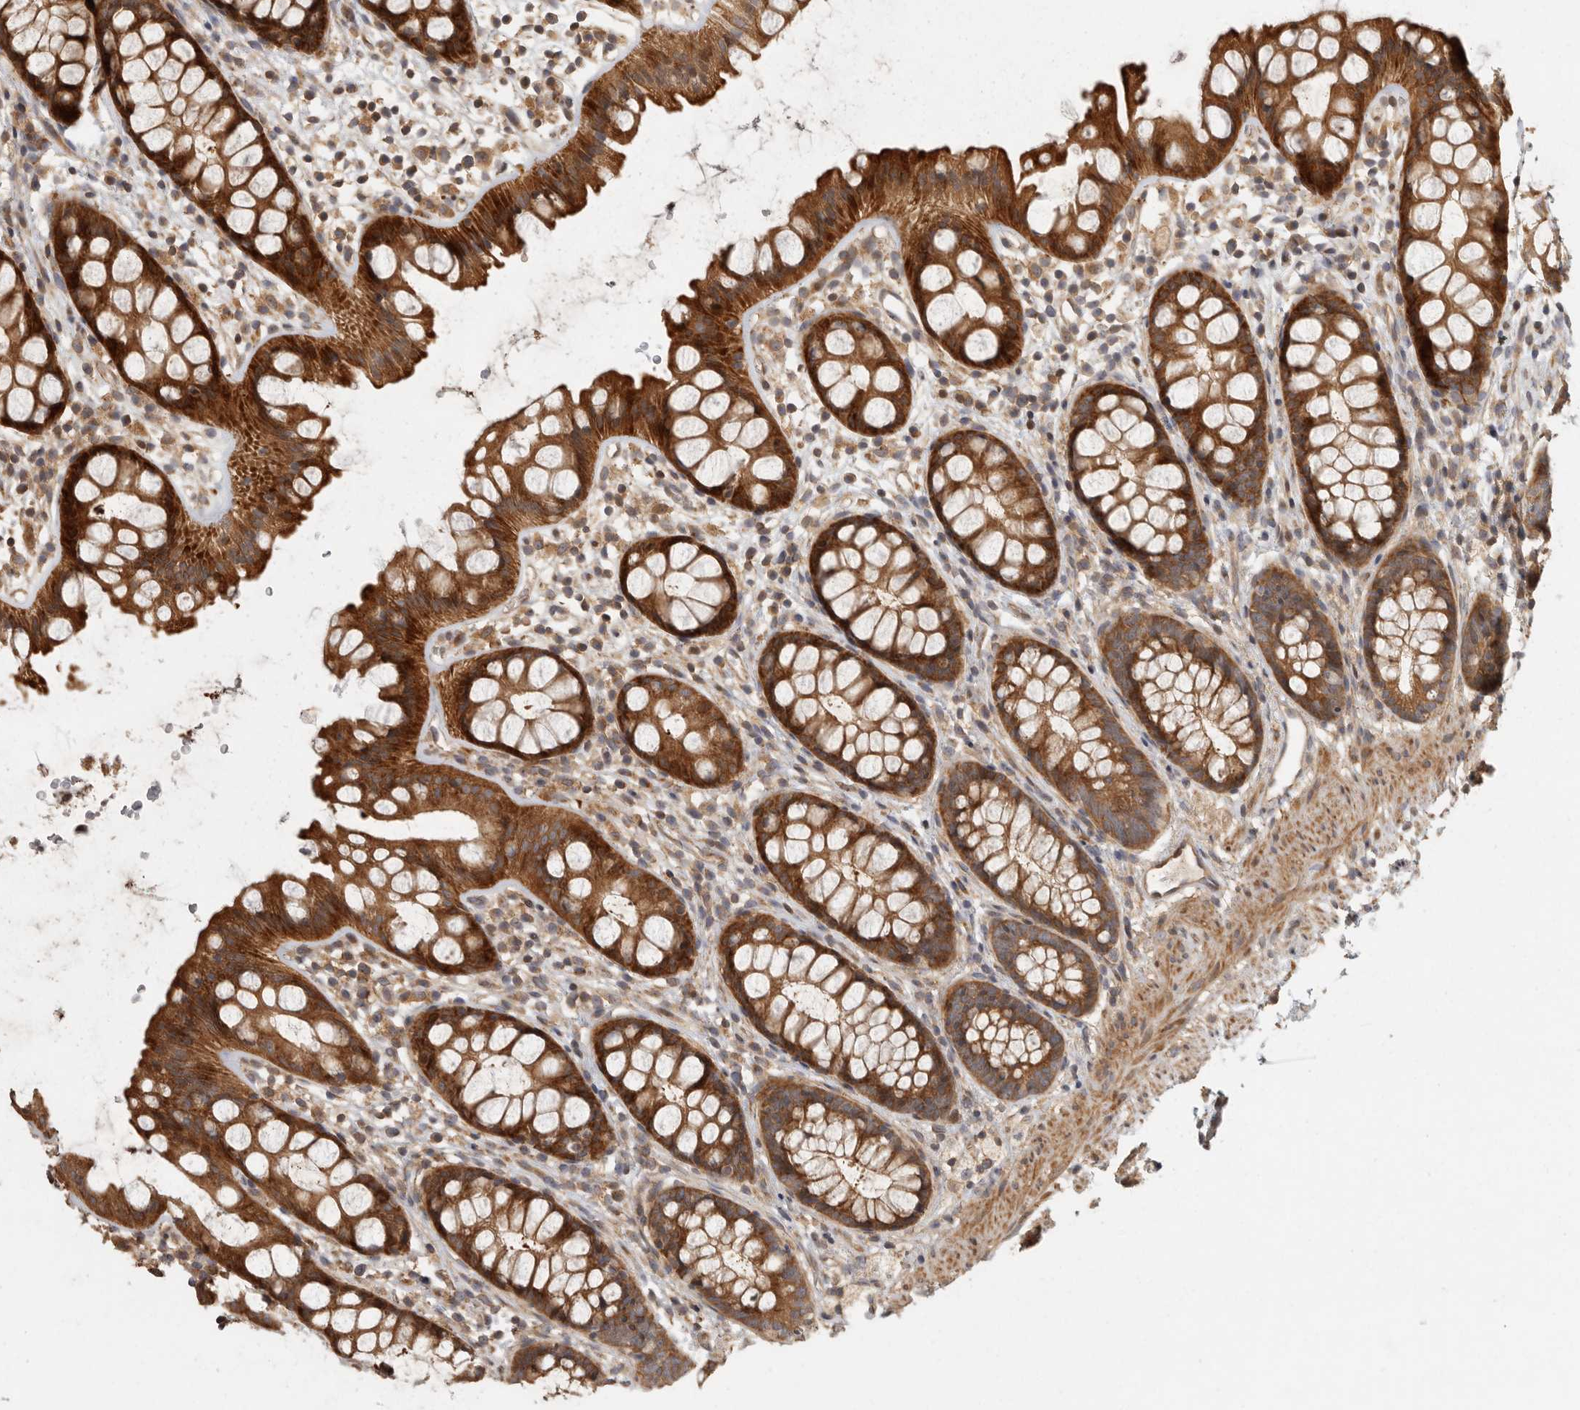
{"staining": {"intensity": "strong", "quantity": ">75%", "location": "cytoplasmic/membranous"}, "tissue": "rectum", "cell_type": "Glandular cells", "image_type": "normal", "snomed": [{"axis": "morphology", "description": "Normal tissue, NOS"}, {"axis": "topography", "description": "Rectum"}], "caption": "Immunohistochemical staining of normal rectum exhibits high levels of strong cytoplasmic/membranous expression in about >75% of glandular cells. (Stains: DAB in brown, nuclei in blue, Microscopy: brightfield microscopy at high magnification).", "gene": "SWT1", "patient": {"sex": "female", "age": 65}}